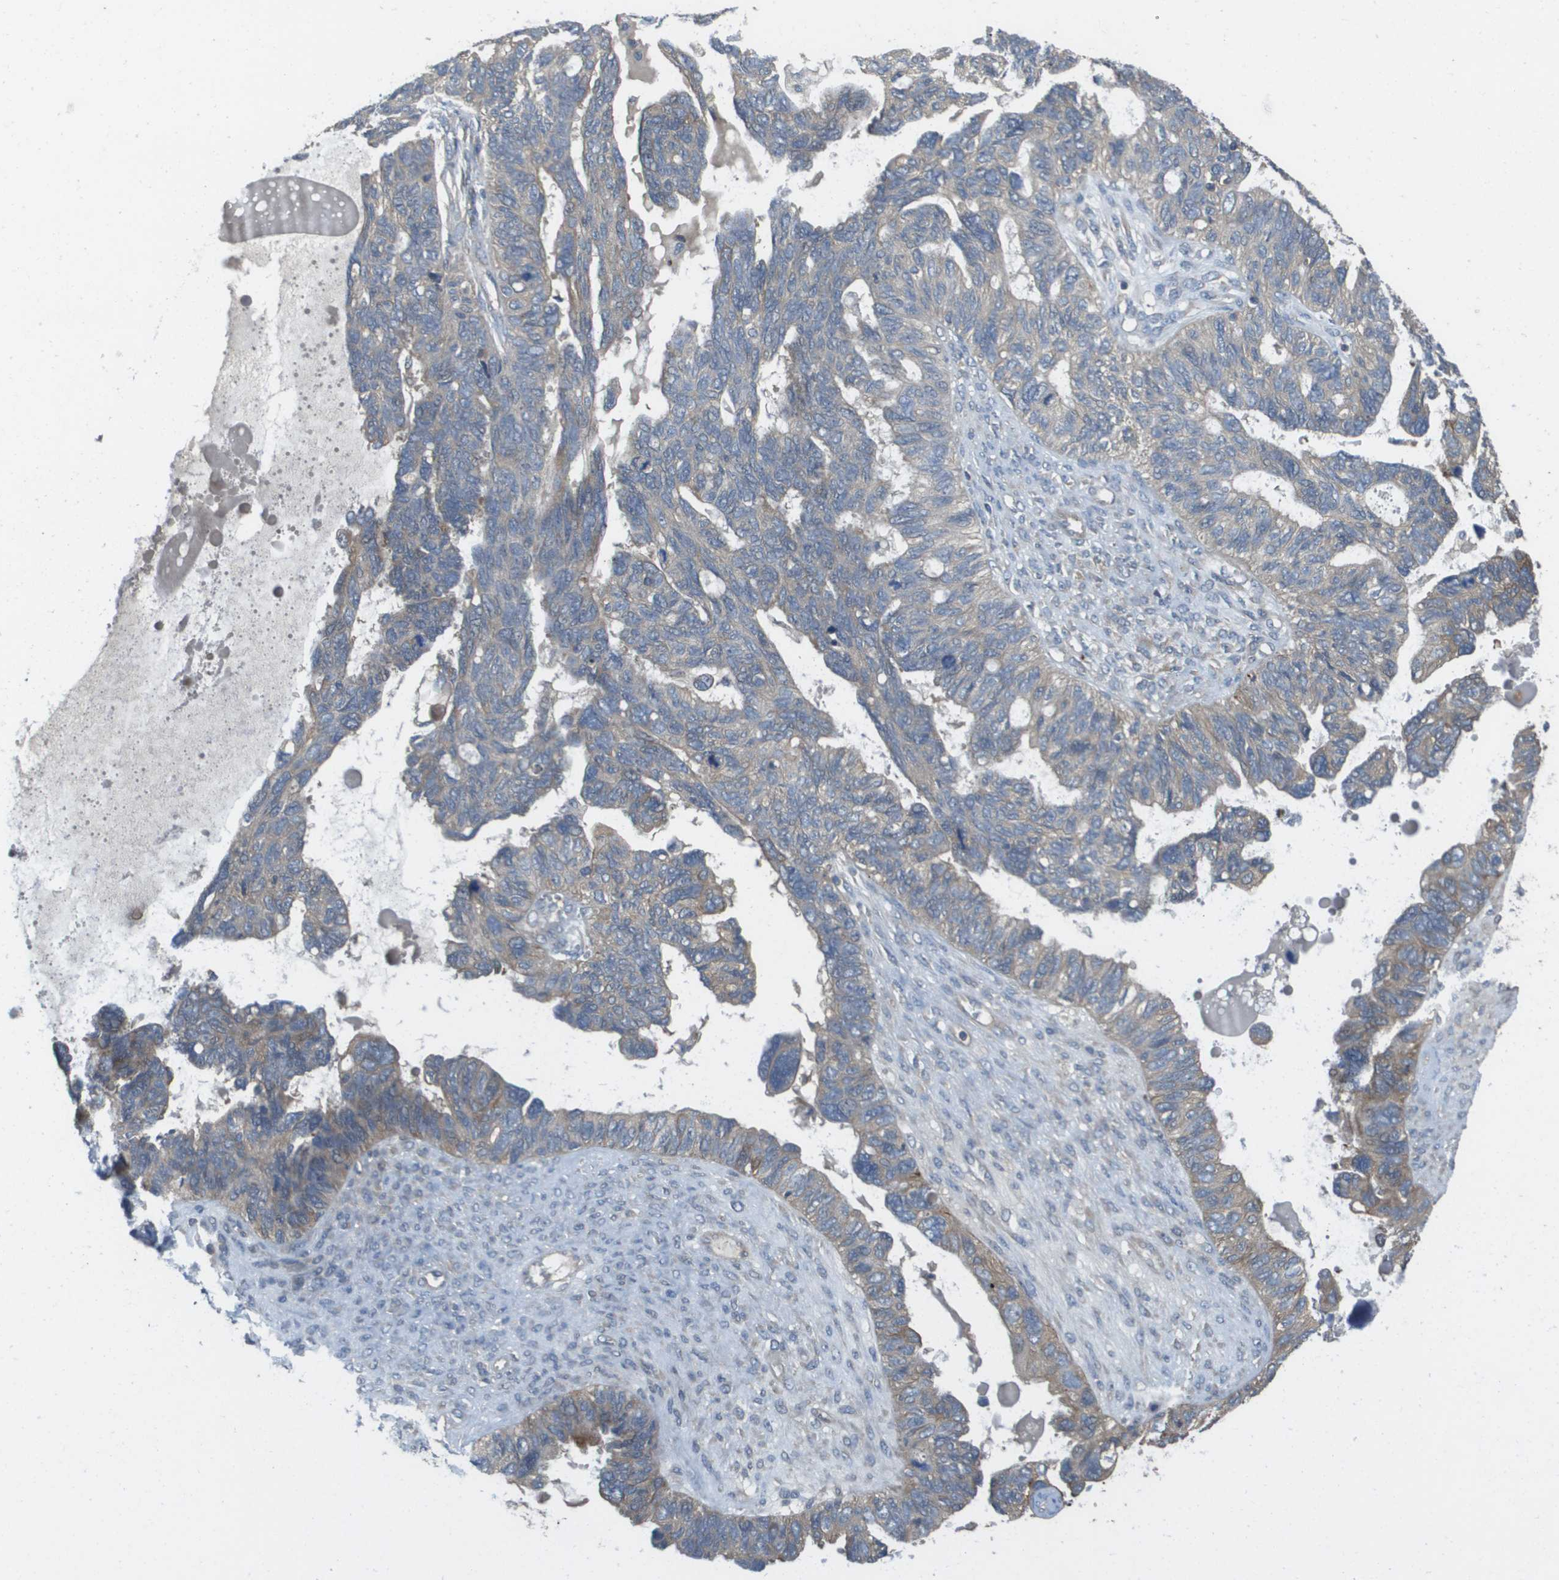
{"staining": {"intensity": "weak", "quantity": "<25%", "location": "cytoplasmic/membranous"}, "tissue": "ovarian cancer", "cell_type": "Tumor cells", "image_type": "cancer", "snomed": [{"axis": "morphology", "description": "Cystadenocarcinoma, serous, NOS"}, {"axis": "topography", "description": "Ovary"}], "caption": "Tumor cells show no significant protein staining in ovarian cancer. The staining was performed using DAB (3,3'-diaminobenzidine) to visualize the protein expression in brown, while the nuclei were stained in blue with hematoxylin (Magnification: 20x).", "gene": "KRT23", "patient": {"sex": "female", "age": 79}}